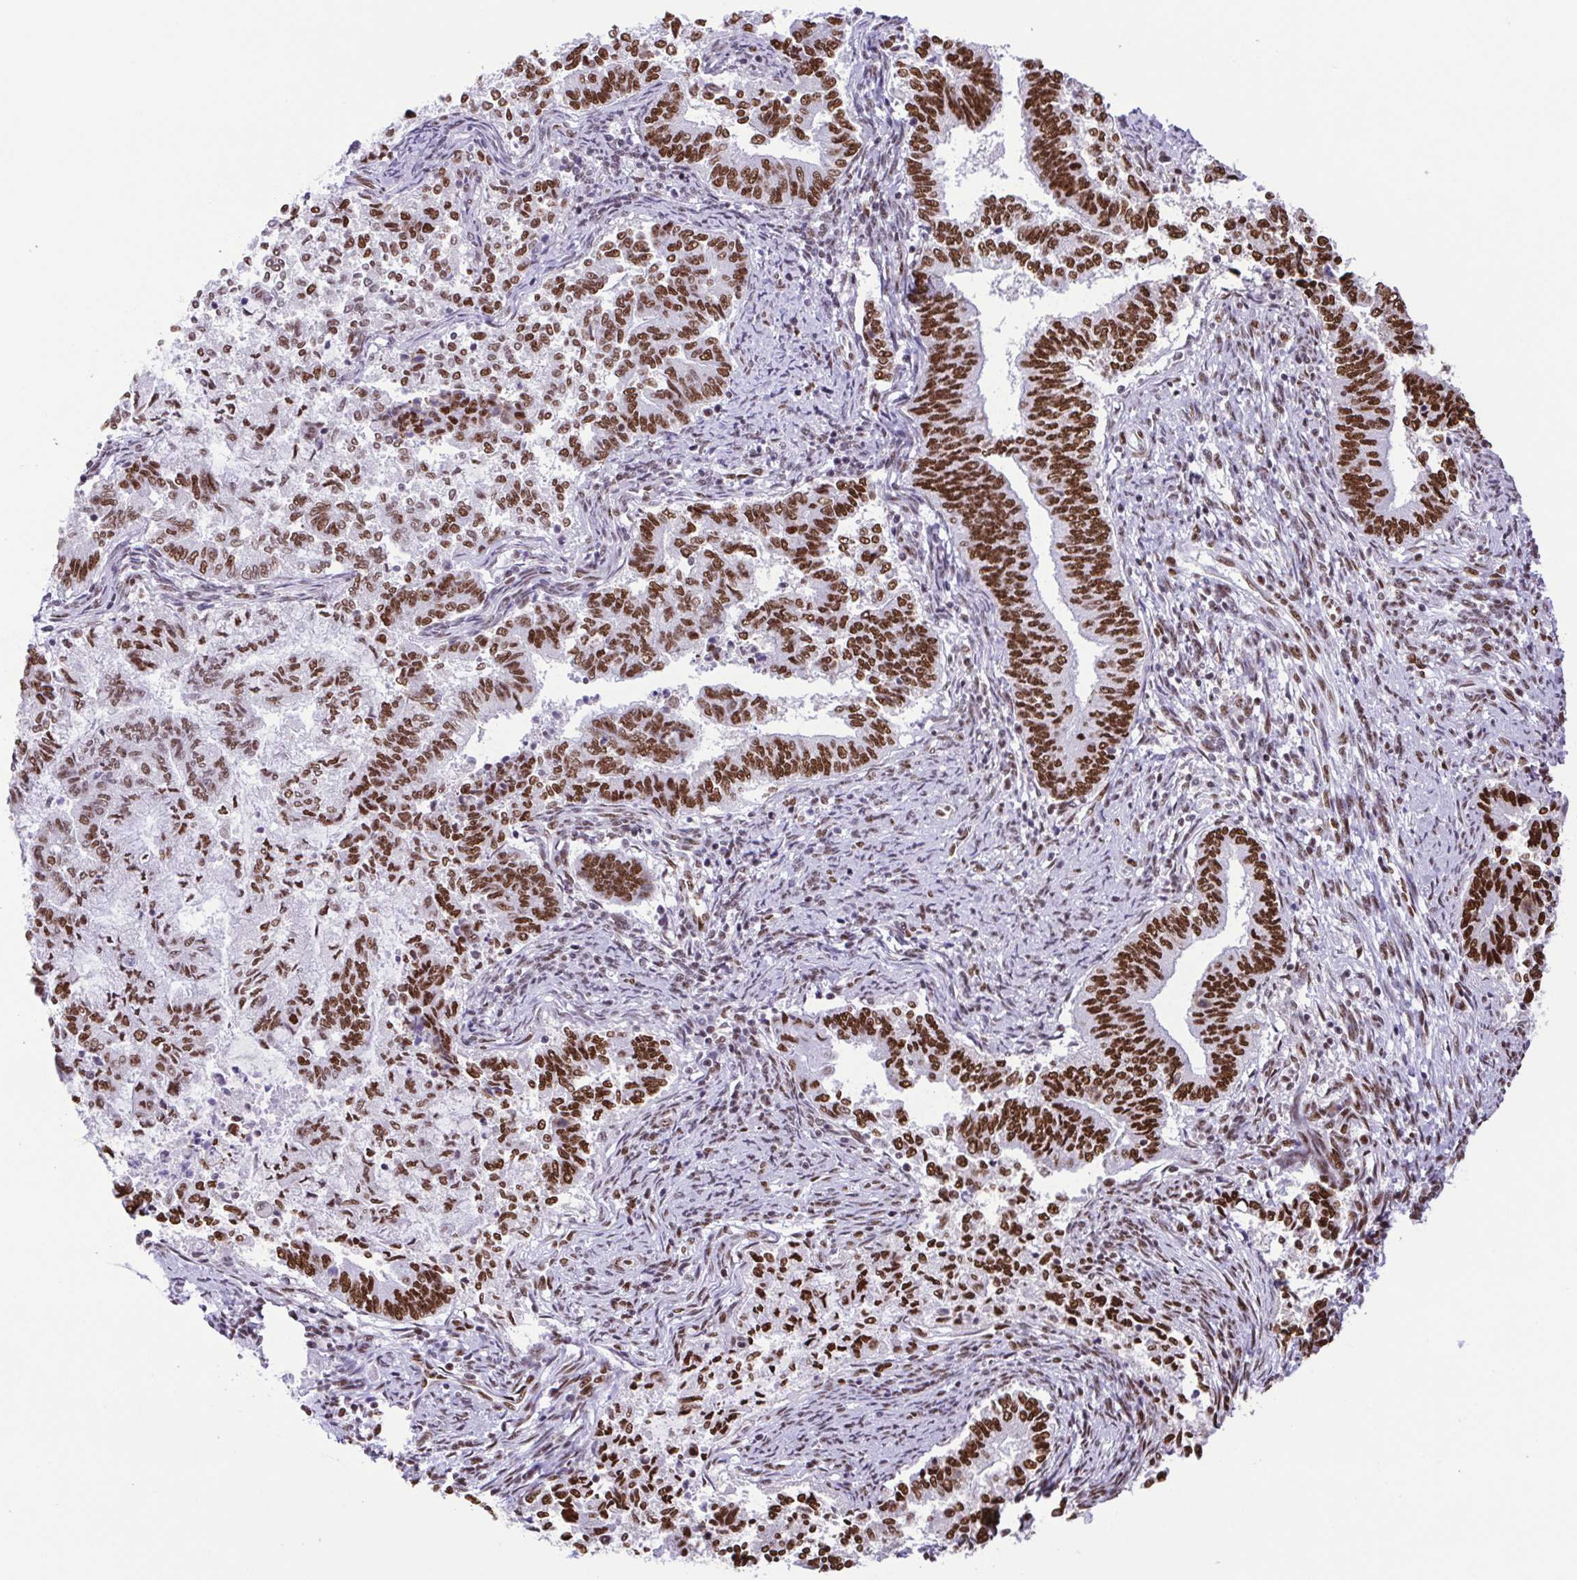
{"staining": {"intensity": "strong", "quantity": ">75%", "location": "nuclear"}, "tissue": "endometrial cancer", "cell_type": "Tumor cells", "image_type": "cancer", "snomed": [{"axis": "morphology", "description": "Adenocarcinoma, NOS"}, {"axis": "topography", "description": "Endometrium"}], "caption": "Protein staining of endometrial adenocarcinoma tissue demonstrates strong nuclear positivity in approximately >75% of tumor cells.", "gene": "TRIM28", "patient": {"sex": "female", "age": 65}}